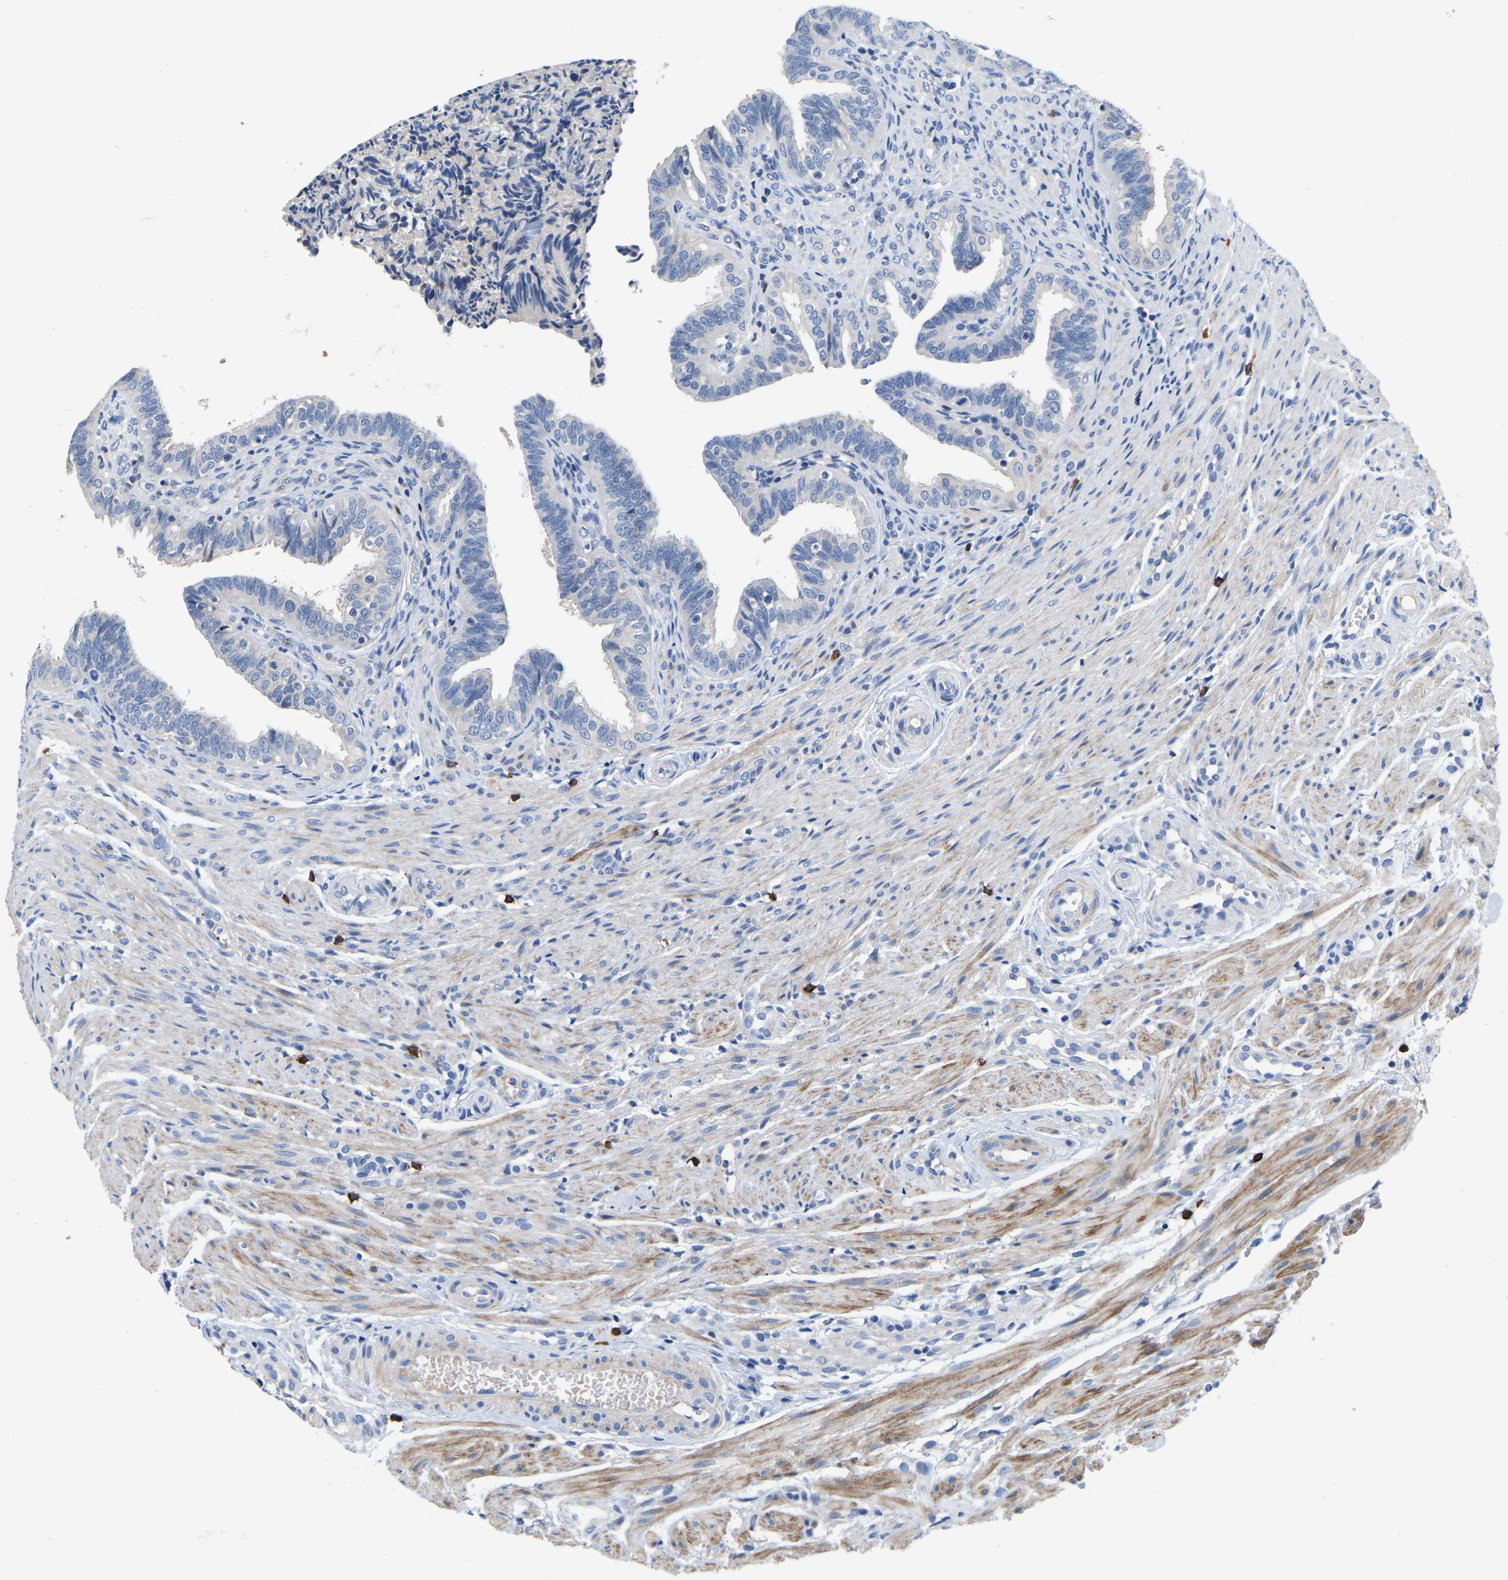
{"staining": {"intensity": "negative", "quantity": "none", "location": "none"}, "tissue": "fallopian tube", "cell_type": "Glandular cells", "image_type": "normal", "snomed": [{"axis": "morphology", "description": "Normal tissue, NOS"}, {"axis": "topography", "description": "Fallopian tube"}, {"axis": "topography", "description": "Placenta"}], "caption": "This is a photomicrograph of immunohistochemistry staining of unremarkable fallopian tube, which shows no staining in glandular cells.", "gene": "RAB27B", "patient": {"sex": "female", "age": 34}}